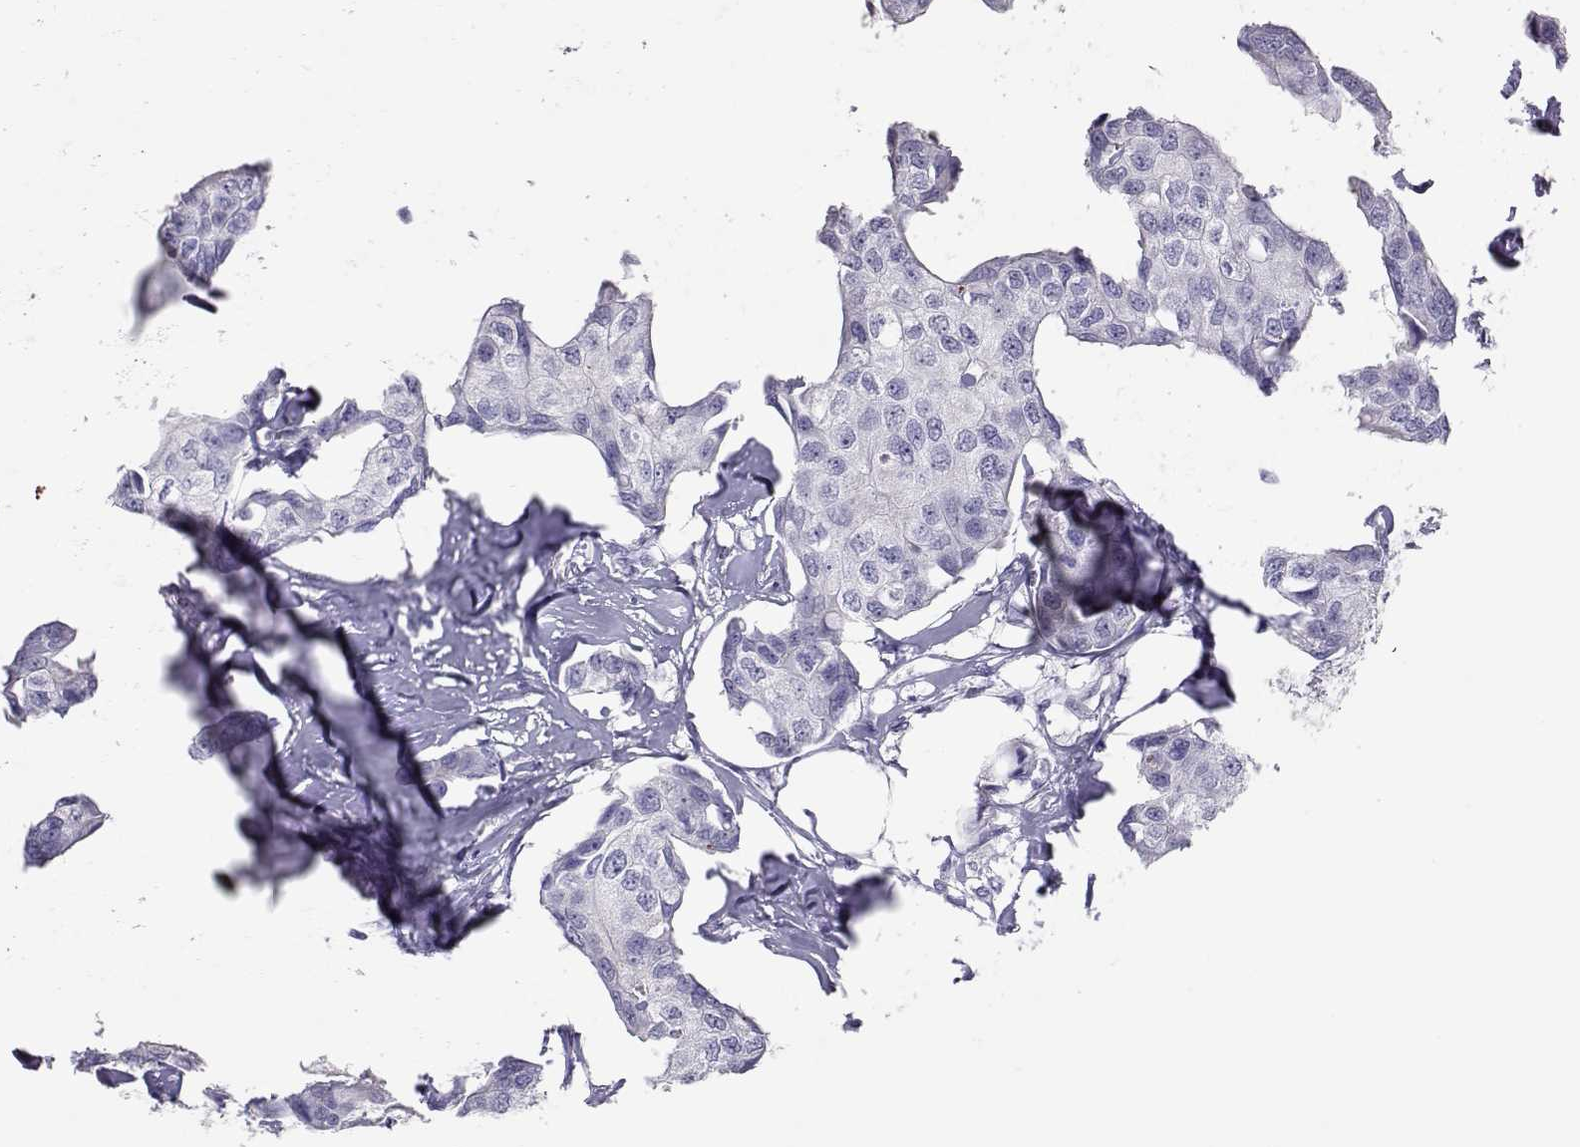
{"staining": {"intensity": "negative", "quantity": "none", "location": "none"}, "tissue": "breast cancer", "cell_type": "Tumor cells", "image_type": "cancer", "snomed": [{"axis": "morphology", "description": "Duct carcinoma"}, {"axis": "topography", "description": "Breast"}], "caption": "There is no significant staining in tumor cells of breast cancer (invasive ductal carcinoma).", "gene": "PMCH", "patient": {"sex": "female", "age": 80}}